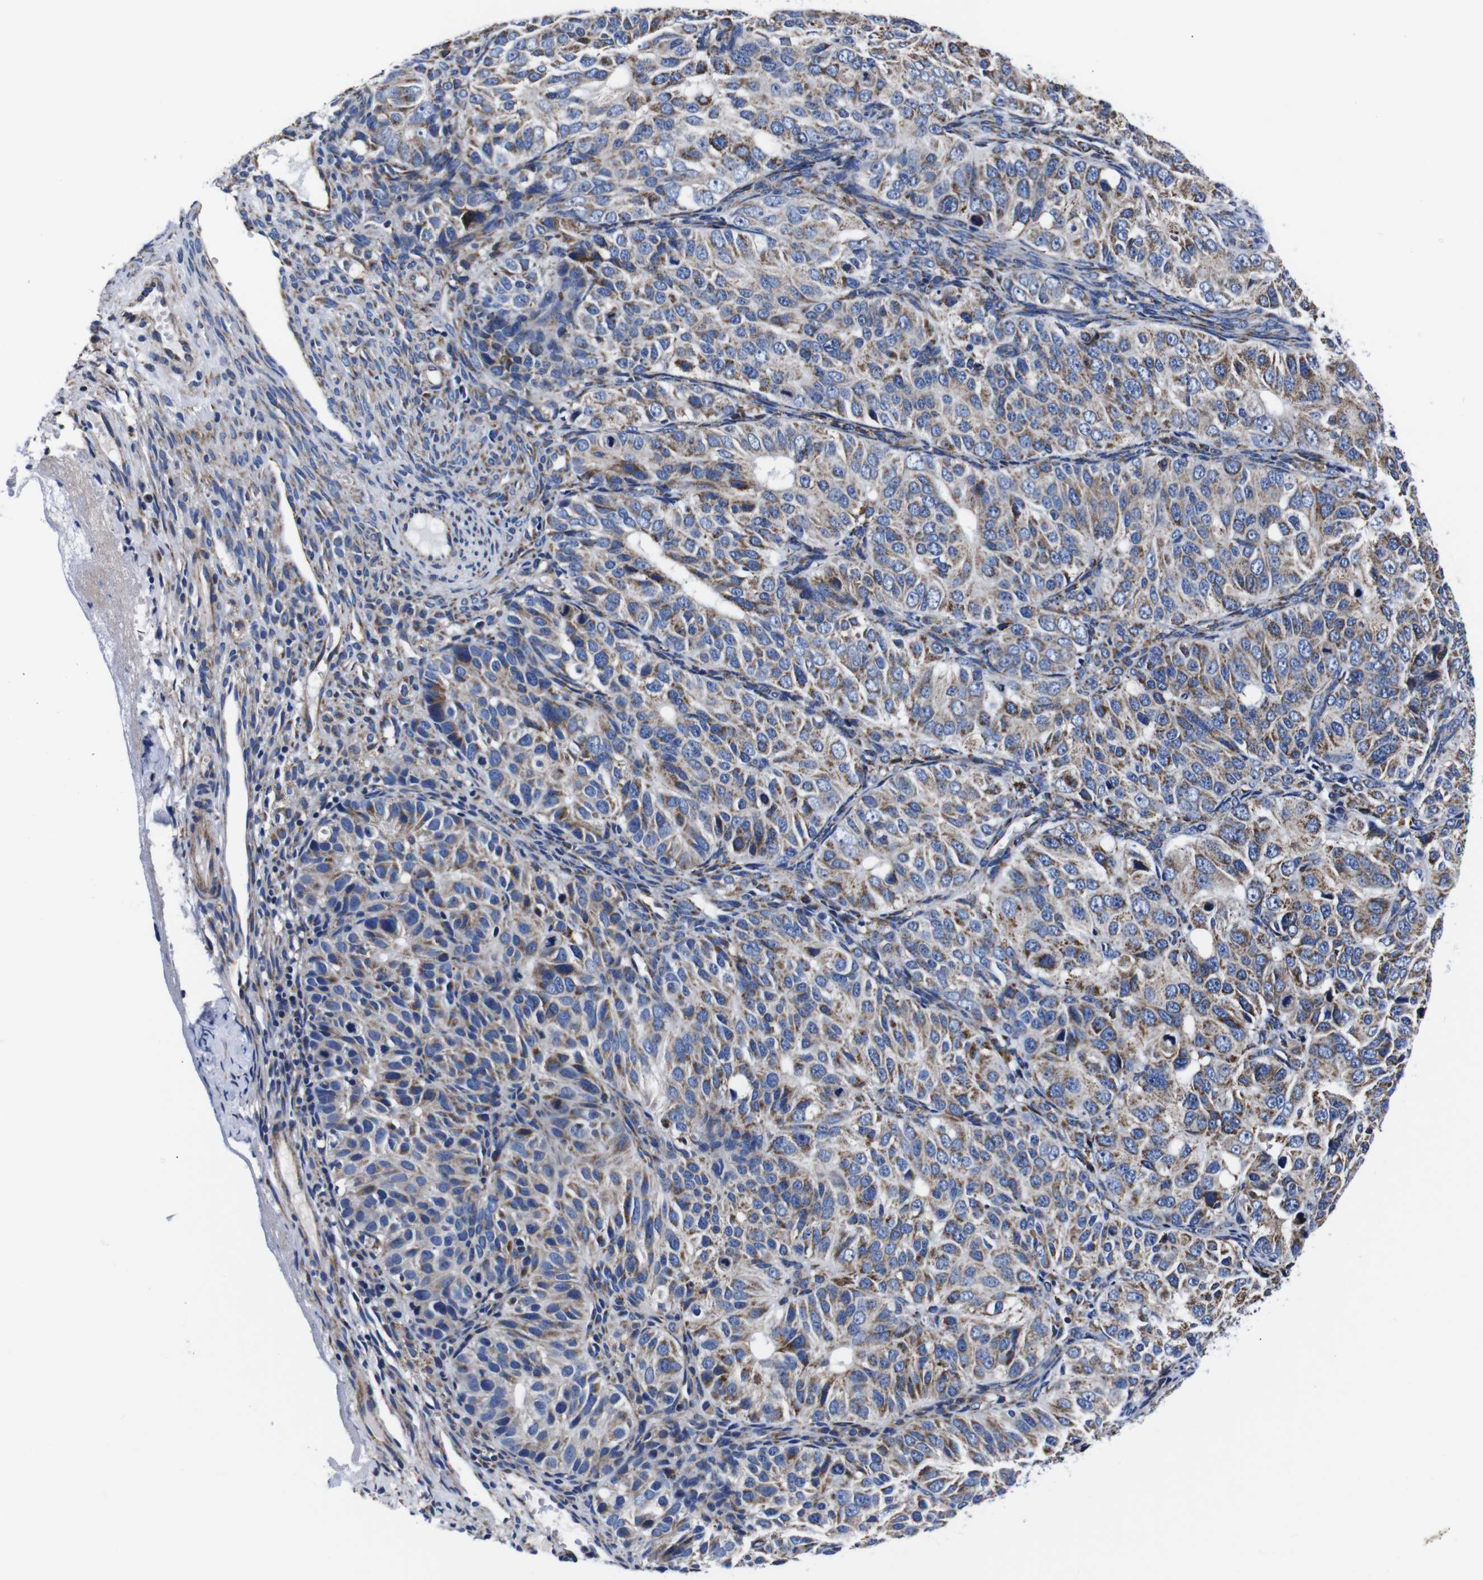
{"staining": {"intensity": "weak", "quantity": ">75%", "location": "cytoplasmic/membranous"}, "tissue": "ovarian cancer", "cell_type": "Tumor cells", "image_type": "cancer", "snomed": [{"axis": "morphology", "description": "Carcinoma, endometroid"}, {"axis": "topography", "description": "Ovary"}], "caption": "IHC staining of ovarian endometroid carcinoma, which exhibits low levels of weak cytoplasmic/membranous expression in approximately >75% of tumor cells indicating weak cytoplasmic/membranous protein expression. The staining was performed using DAB (brown) for protein detection and nuclei were counterstained in hematoxylin (blue).", "gene": "FKBP9", "patient": {"sex": "female", "age": 51}}